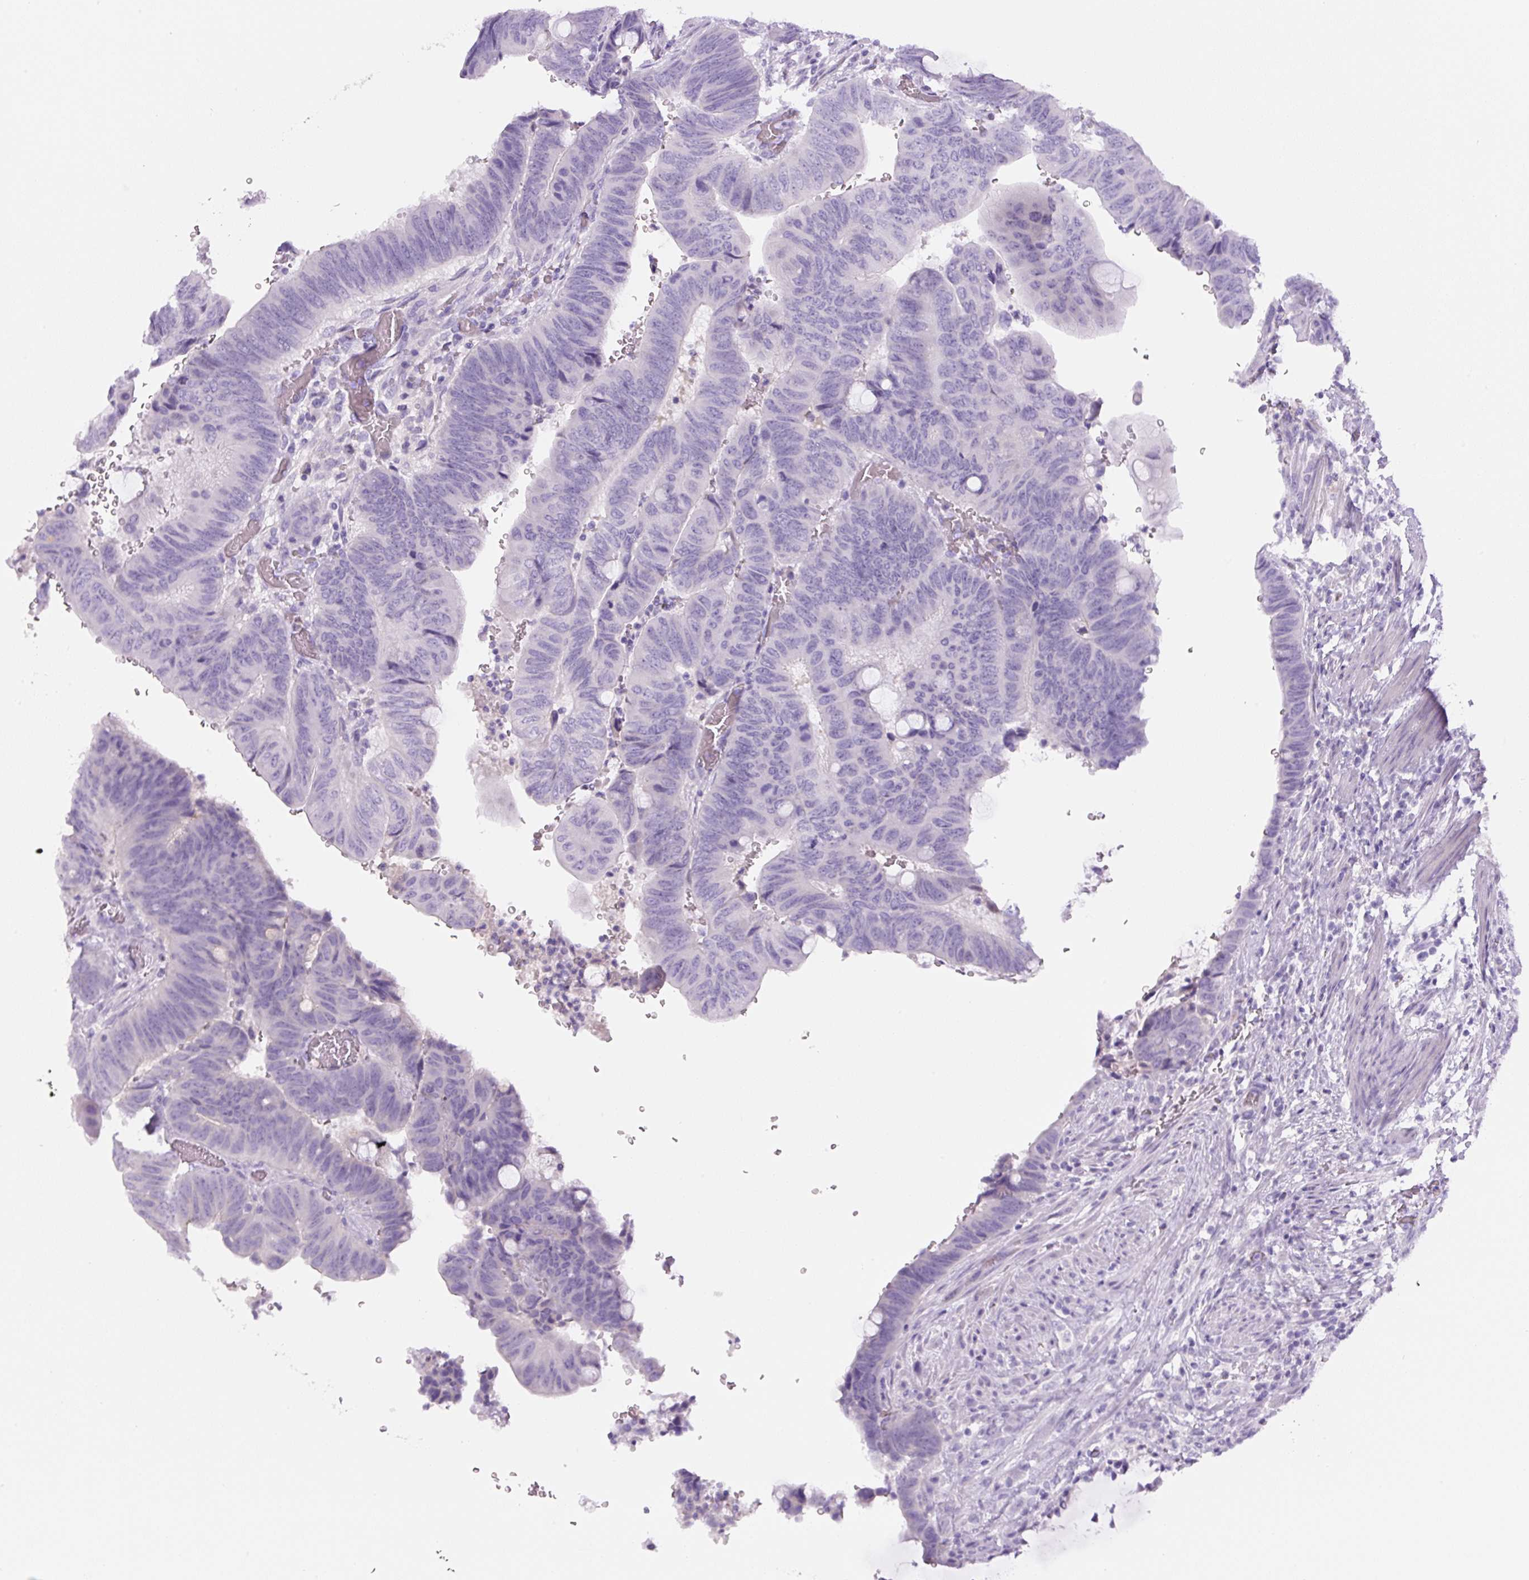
{"staining": {"intensity": "negative", "quantity": "none", "location": "none"}, "tissue": "colorectal cancer", "cell_type": "Tumor cells", "image_type": "cancer", "snomed": [{"axis": "morphology", "description": "Normal tissue, NOS"}, {"axis": "morphology", "description": "Adenocarcinoma, NOS"}, {"axis": "topography", "description": "Rectum"}, {"axis": "topography", "description": "Peripheral nerve tissue"}], "caption": "Tumor cells are negative for protein expression in human colorectal cancer (adenocarcinoma). The staining is performed using DAB (3,3'-diaminobenzidine) brown chromogen with nuclei counter-stained in using hematoxylin.", "gene": "RSPO4", "patient": {"sex": "male", "age": 92}}